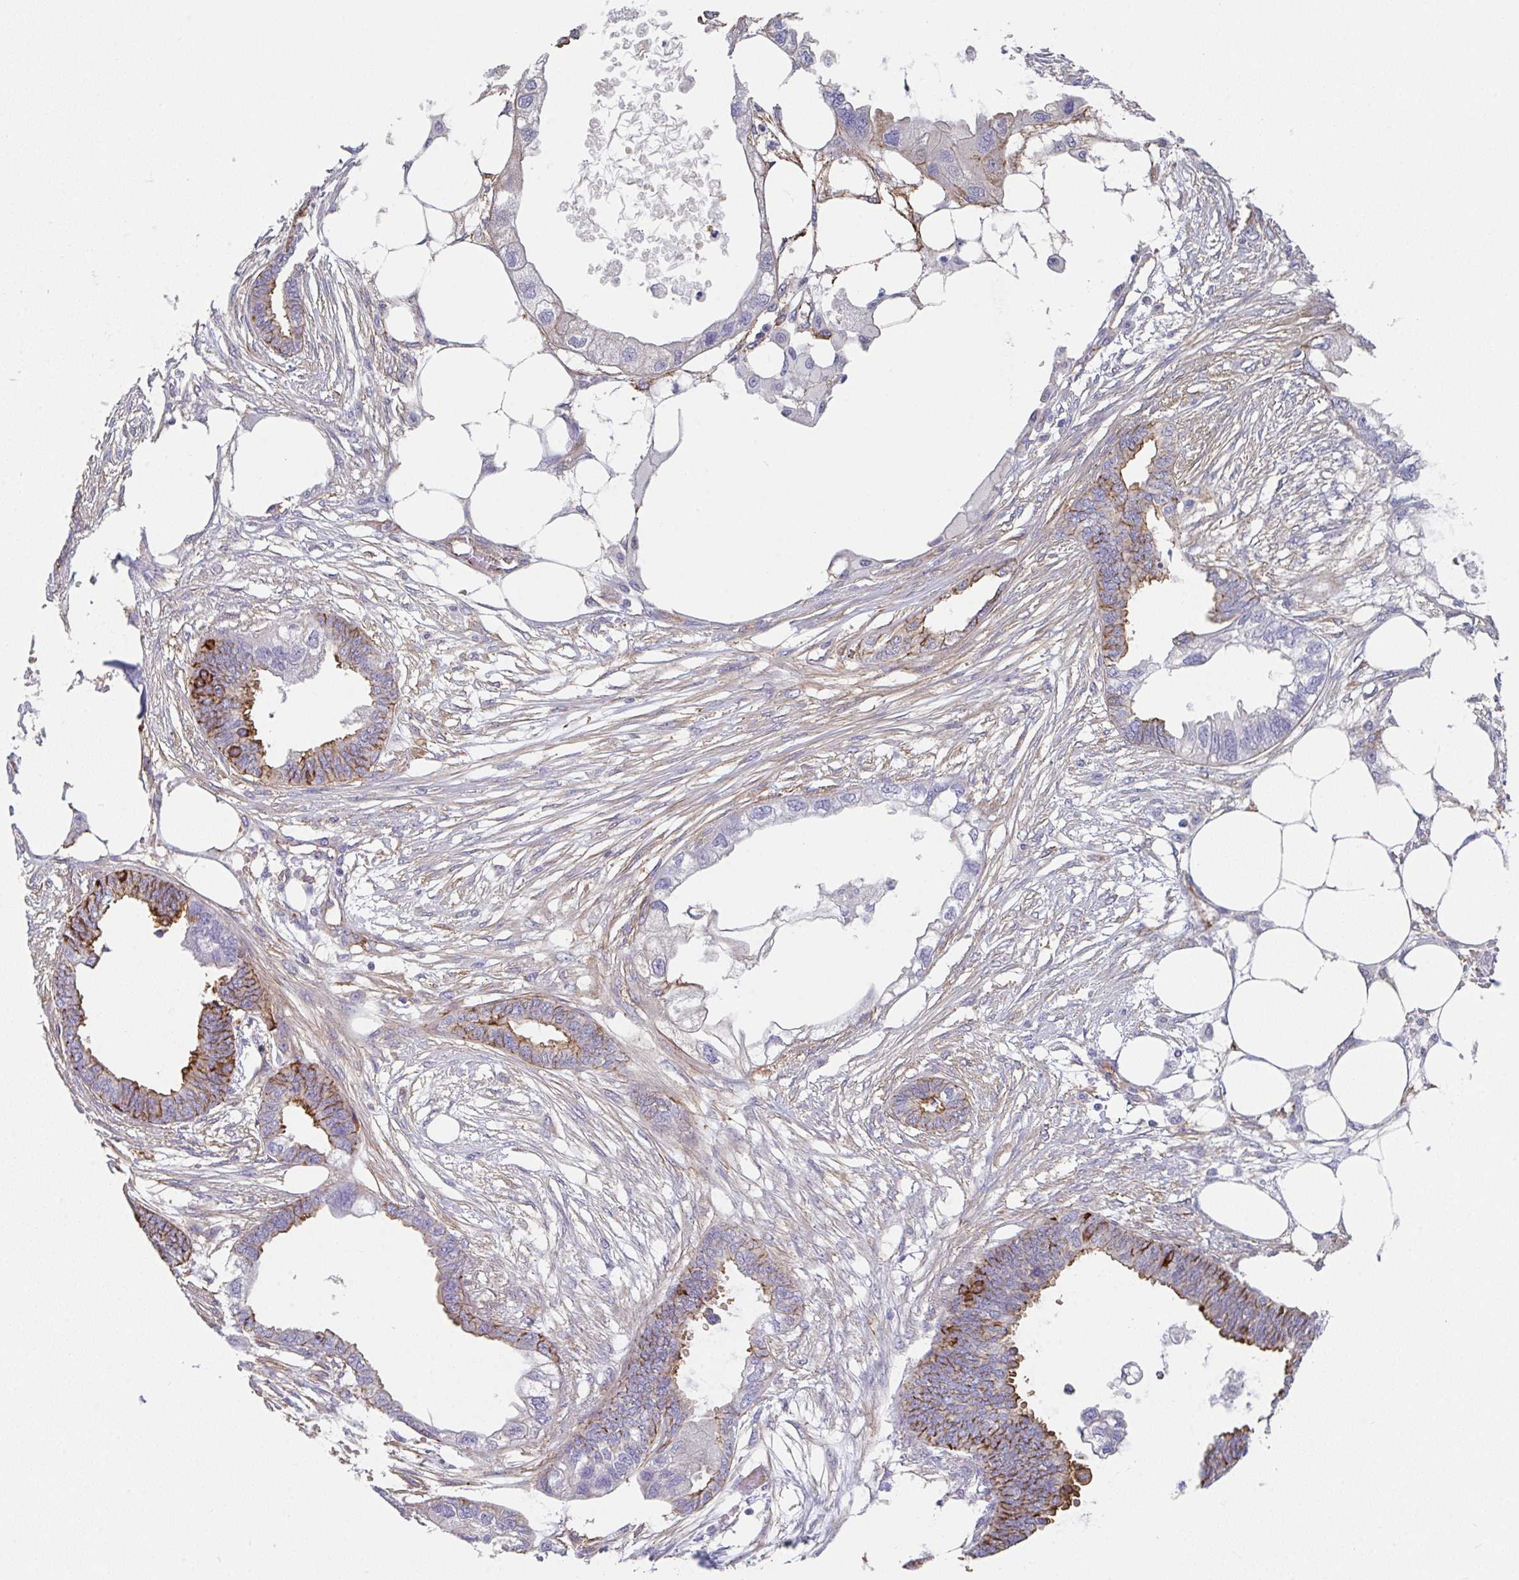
{"staining": {"intensity": "strong", "quantity": "<25%", "location": "cytoplasmic/membranous"}, "tissue": "endometrial cancer", "cell_type": "Tumor cells", "image_type": "cancer", "snomed": [{"axis": "morphology", "description": "Adenocarcinoma, NOS"}, {"axis": "morphology", "description": "Adenocarcinoma, metastatic, NOS"}, {"axis": "topography", "description": "Adipose tissue"}, {"axis": "topography", "description": "Endometrium"}], "caption": "Metastatic adenocarcinoma (endometrial) tissue exhibits strong cytoplasmic/membranous positivity in approximately <25% of tumor cells (IHC, brightfield microscopy, high magnification).", "gene": "DBN1", "patient": {"sex": "female", "age": 67}}